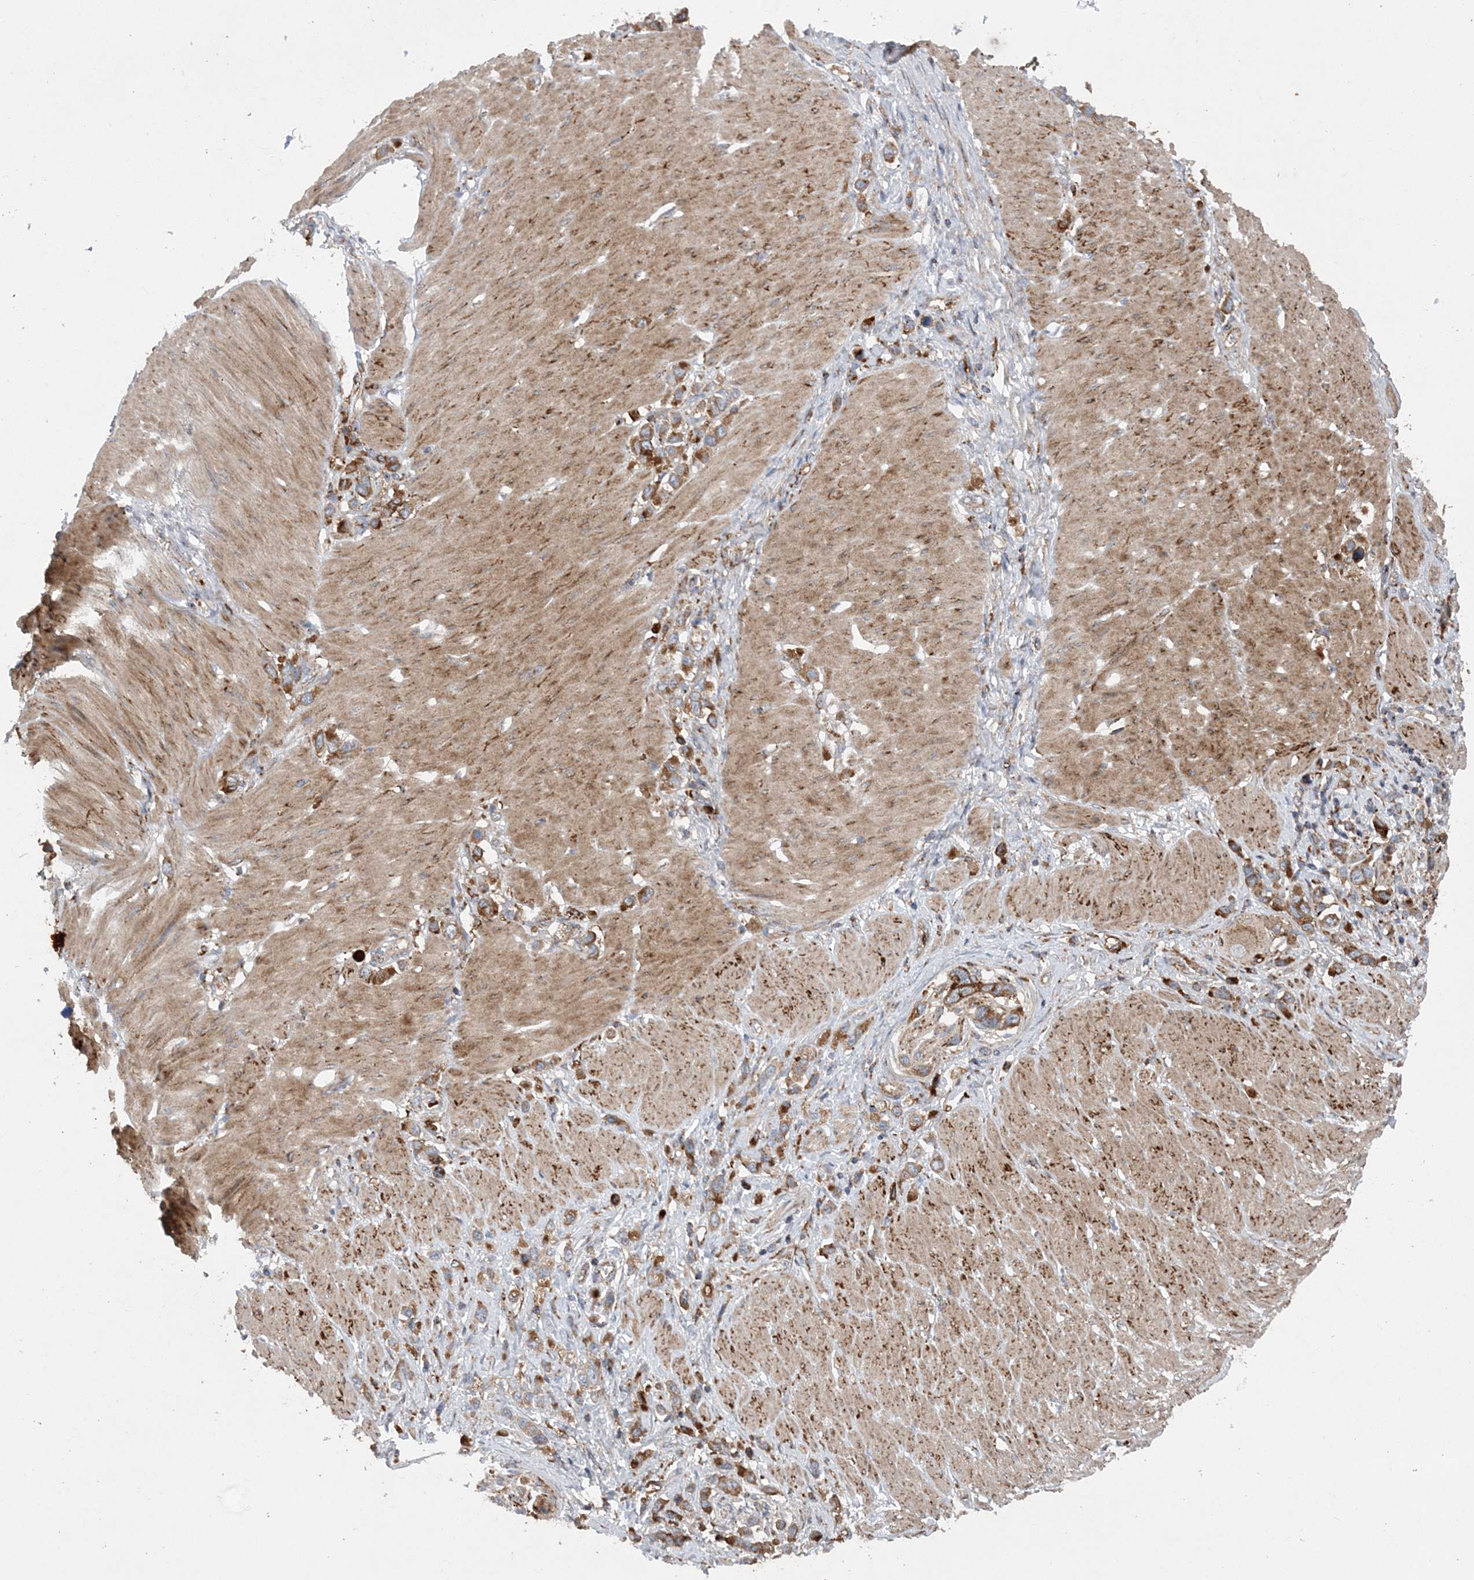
{"staining": {"intensity": "moderate", "quantity": ">75%", "location": "cytoplasmic/membranous"}, "tissue": "stomach cancer", "cell_type": "Tumor cells", "image_type": "cancer", "snomed": [{"axis": "morphology", "description": "Normal tissue, NOS"}, {"axis": "morphology", "description": "Adenocarcinoma, NOS"}, {"axis": "topography", "description": "Stomach, upper"}, {"axis": "topography", "description": "Stomach"}], "caption": "Tumor cells demonstrate medium levels of moderate cytoplasmic/membranous positivity in about >75% of cells in human stomach cancer (adenocarcinoma).", "gene": "PTTG1IP", "patient": {"sex": "female", "age": 65}}